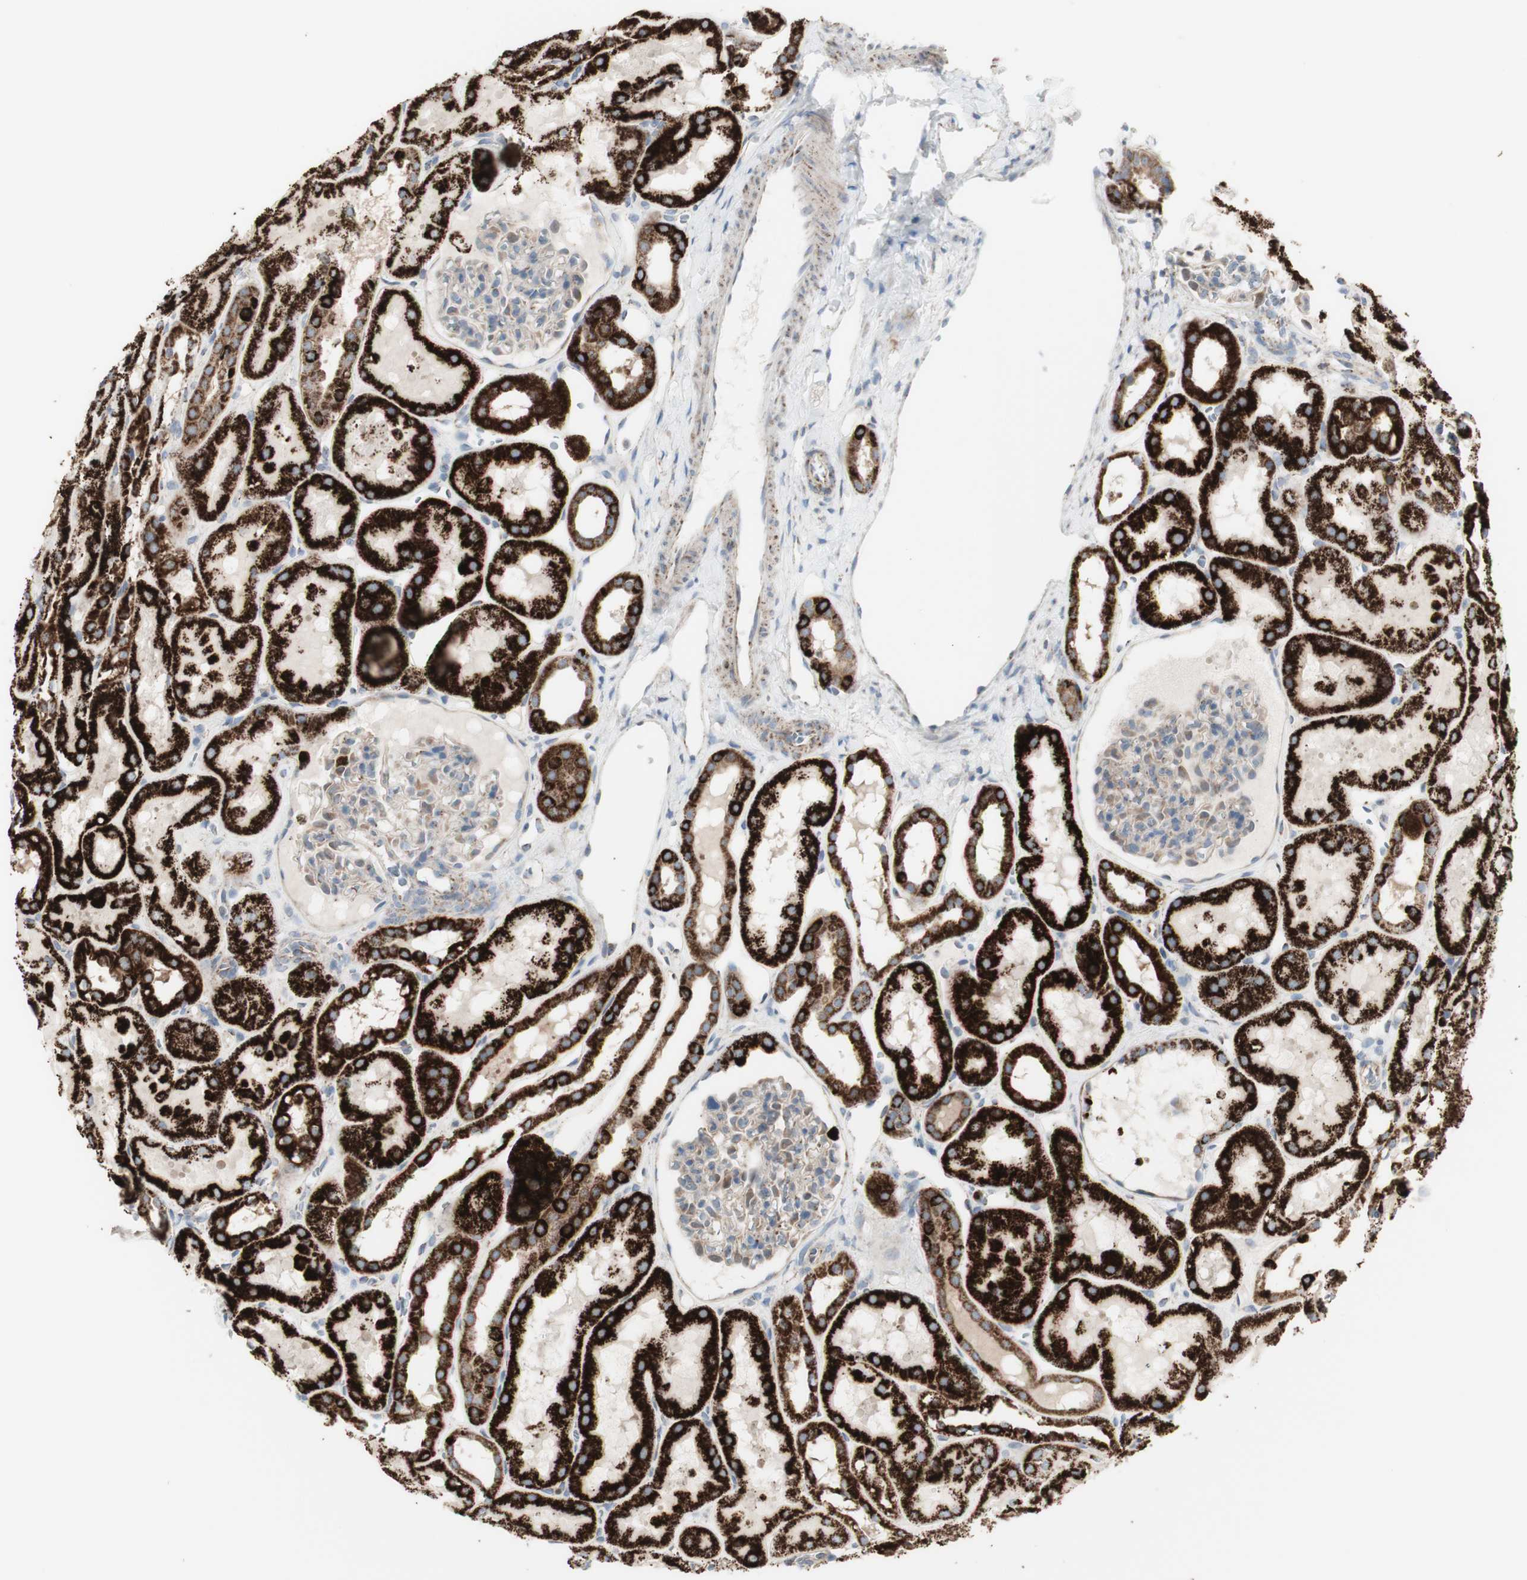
{"staining": {"intensity": "weak", "quantity": "25%-75%", "location": "cytoplasmic/membranous"}, "tissue": "kidney", "cell_type": "Cells in glomeruli", "image_type": "normal", "snomed": [{"axis": "morphology", "description": "Normal tissue, NOS"}, {"axis": "topography", "description": "Kidney"}, {"axis": "topography", "description": "Urinary bladder"}], "caption": "Immunohistochemistry staining of benign kidney, which reveals low levels of weak cytoplasmic/membranous positivity in about 25%-75% of cells in glomeruli indicating weak cytoplasmic/membranous protein staining. The staining was performed using DAB (brown) for protein detection and nuclei were counterstained in hematoxylin (blue).", "gene": "C3orf52", "patient": {"sex": "male", "age": 16}}